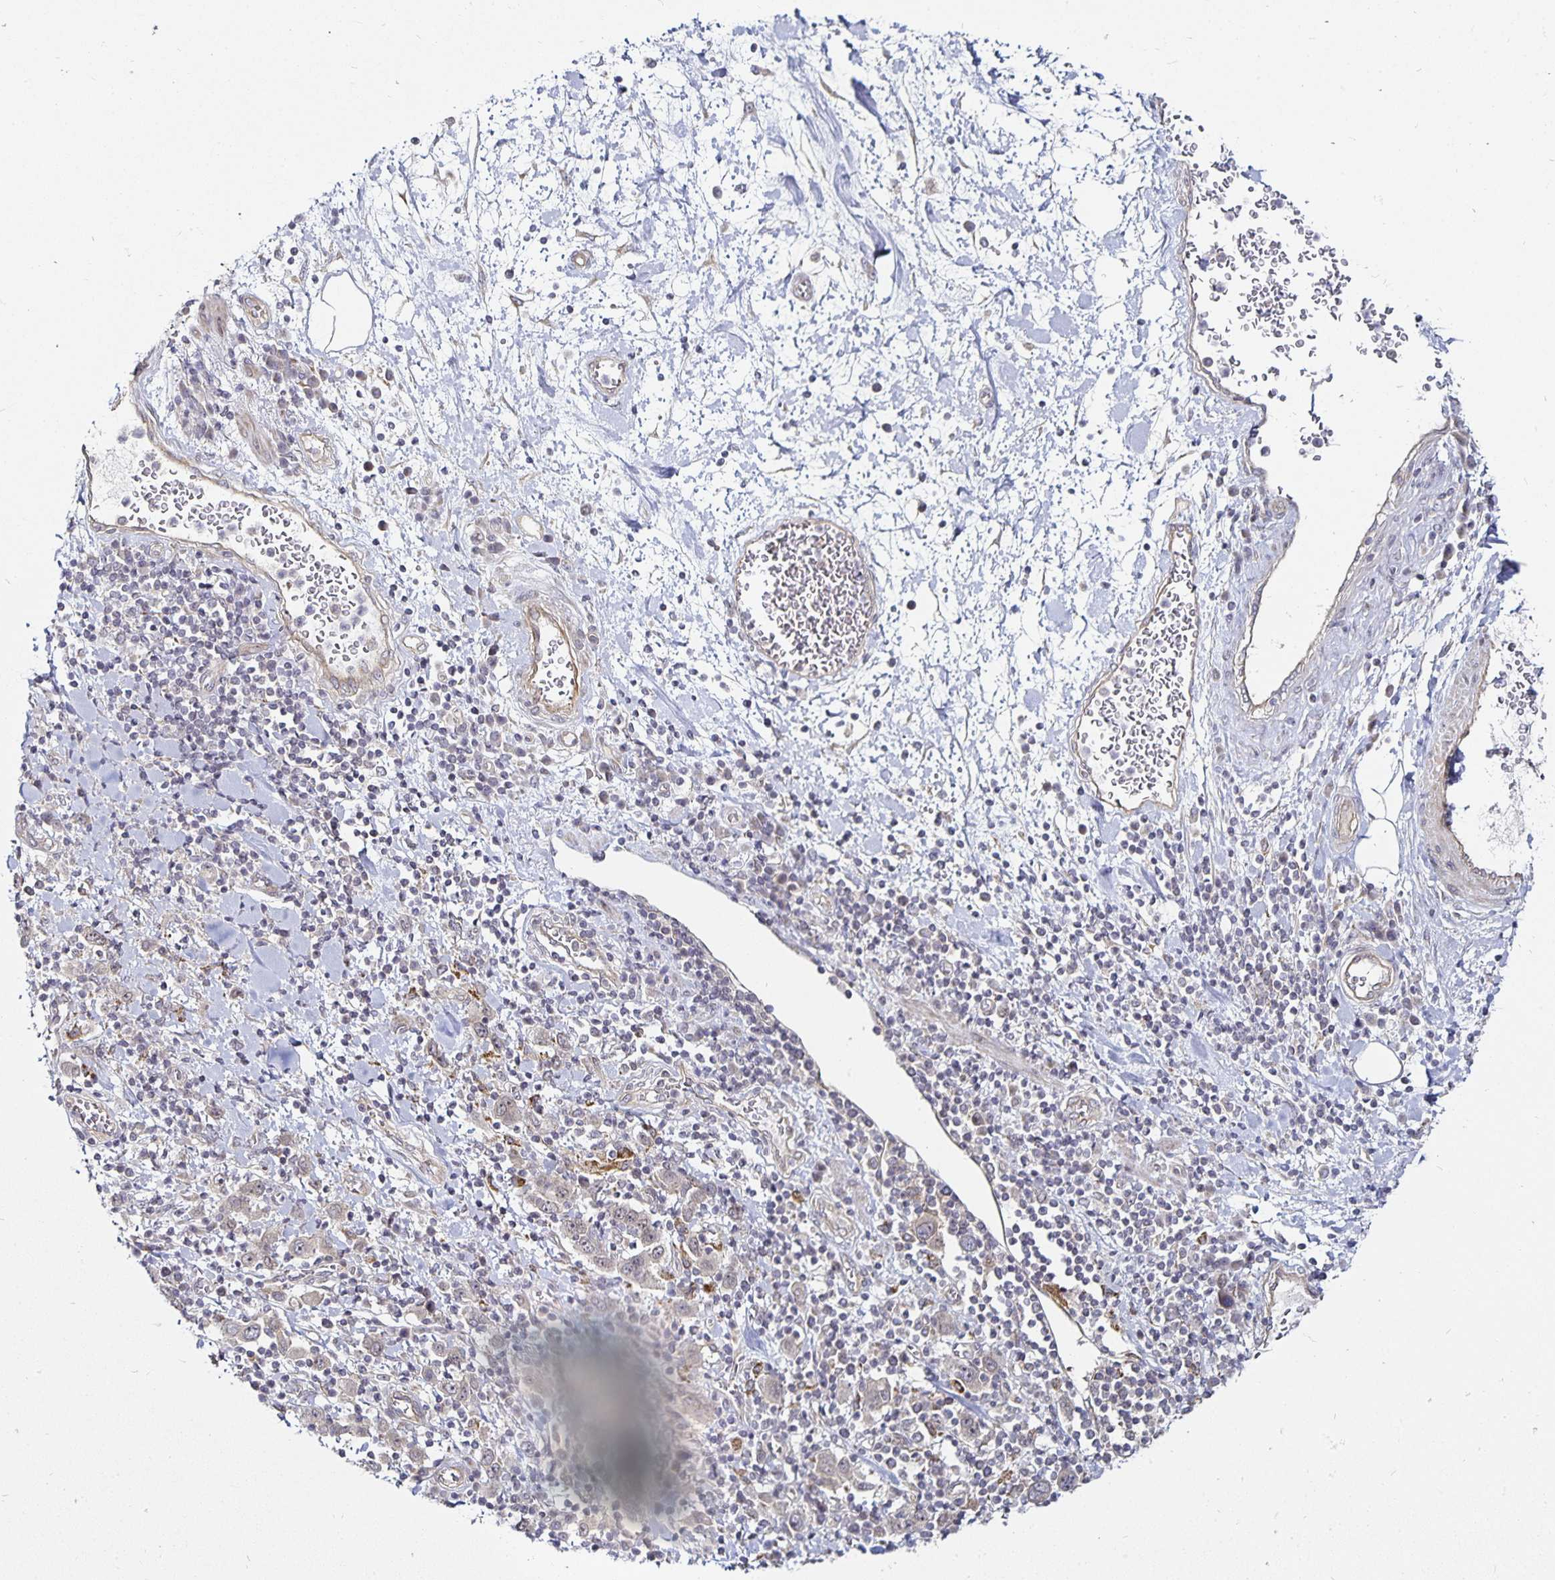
{"staining": {"intensity": "negative", "quantity": "none", "location": "none"}, "tissue": "stomach cancer", "cell_type": "Tumor cells", "image_type": "cancer", "snomed": [{"axis": "morphology", "description": "Normal tissue, NOS"}, {"axis": "morphology", "description": "Adenocarcinoma, NOS"}, {"axis": "topography", "description": "Stomach, upper"}, {"axis": "topography", "description": "Stomach"}], "caption": "Human adenocarcinoma (stomach) stained for a protein using immunohistochemistry (IHC) displays no expression in tumor cells.", "gene": "CYP27A1", "patient": {"sex": "male", "age": 59}}